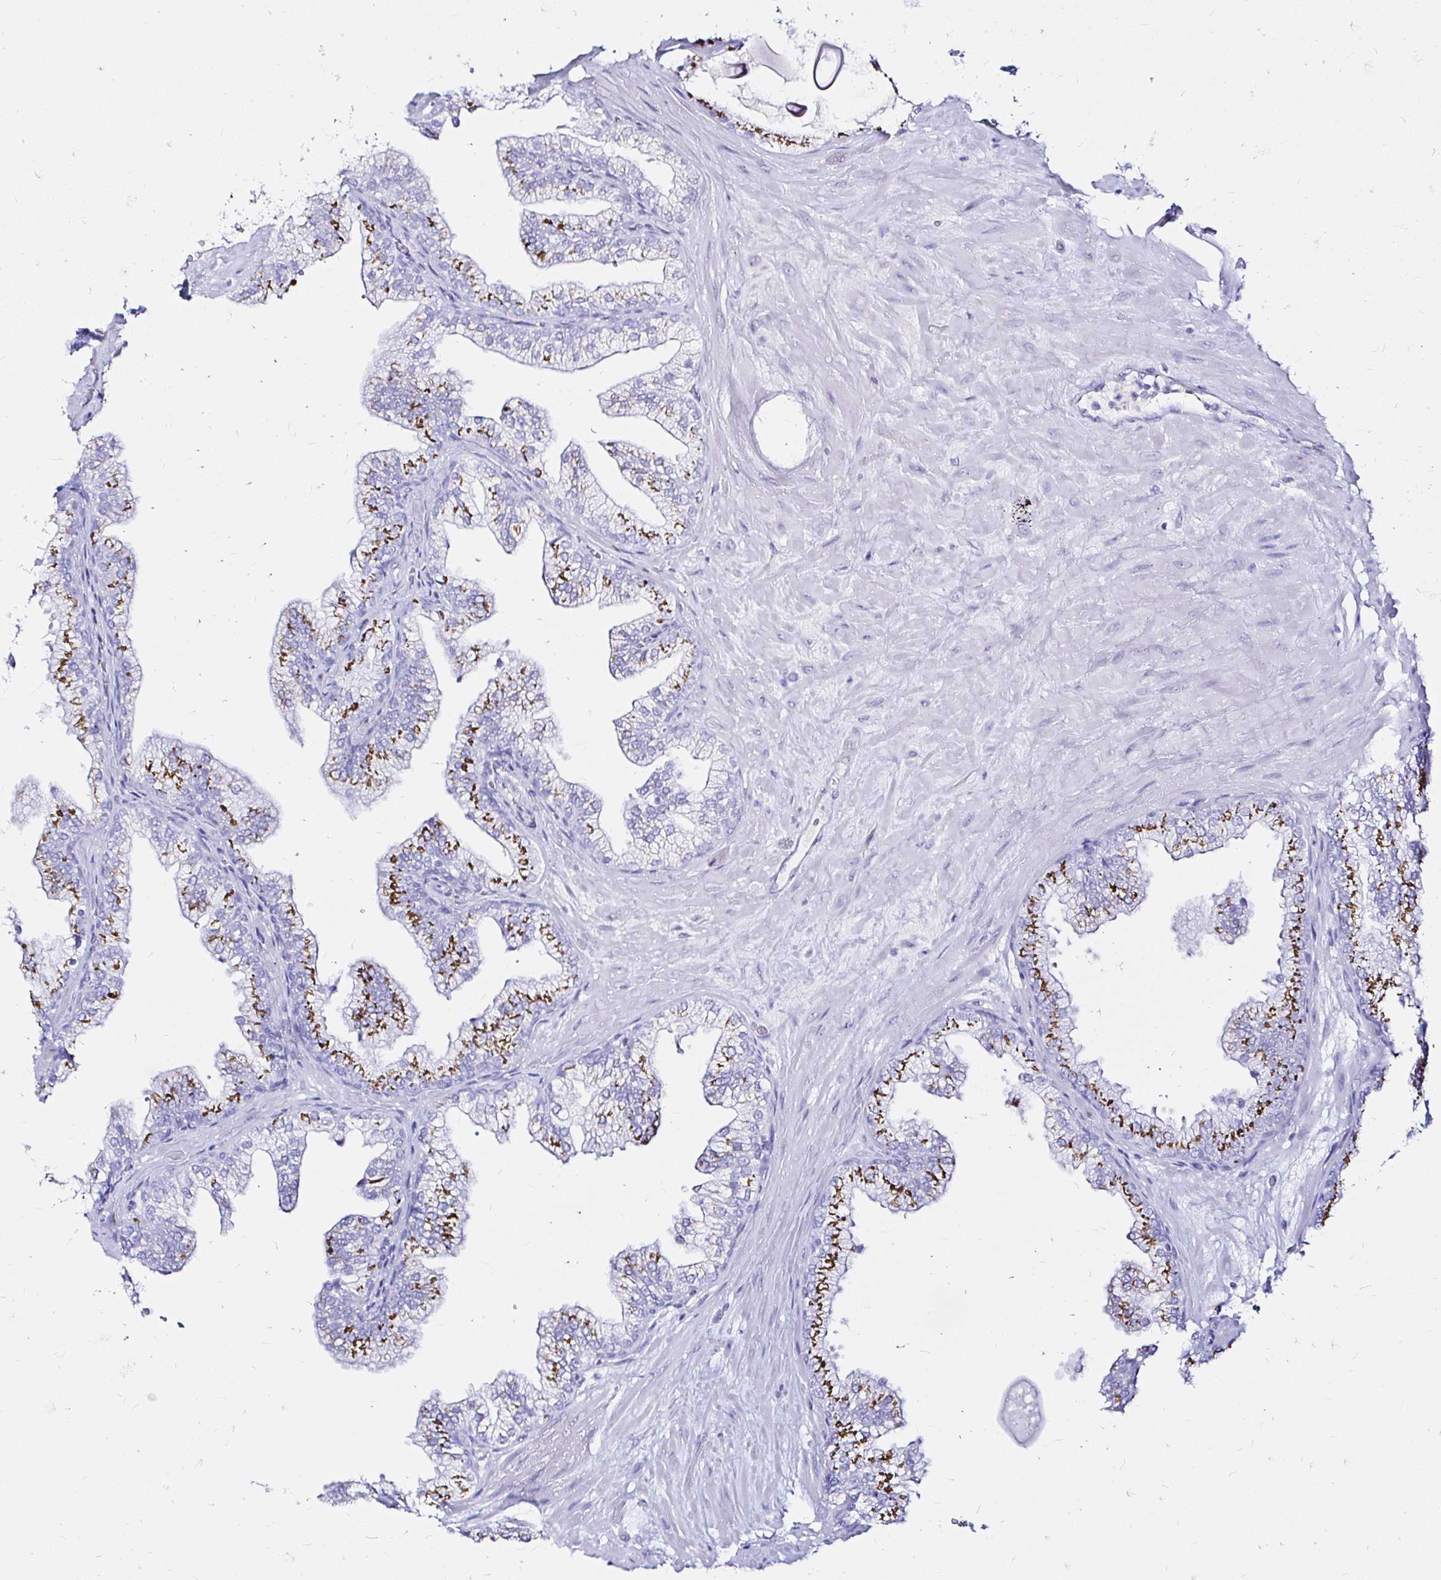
{"staining": {"intensity": "strong", "quantity": "25%-75%", "location": "cytoplasmic/membranous"}, "tissue": "prostate", "cell_type": "Glandular cells", "image_type": "normal", "snomed": [{"axis": "morphology", "description": "Normal tissue, NOS"}, {"axis": "topography", "description": "Prostate"}, {"axis": "topography", "description": "Peripheral nerve tissue"}], "caption": "Immunohistochemistry (IHC) image of normal prostate: prostate stained using immunohistochemistry exhibits high levels of strong protein expression localized specifically in the cytoplasmic/membranous of glandular cells, appearing as a cytoplasmic/membranous brown color.", "gene": "ZNF432", "patient": {"sex": "male", "age": 61}}